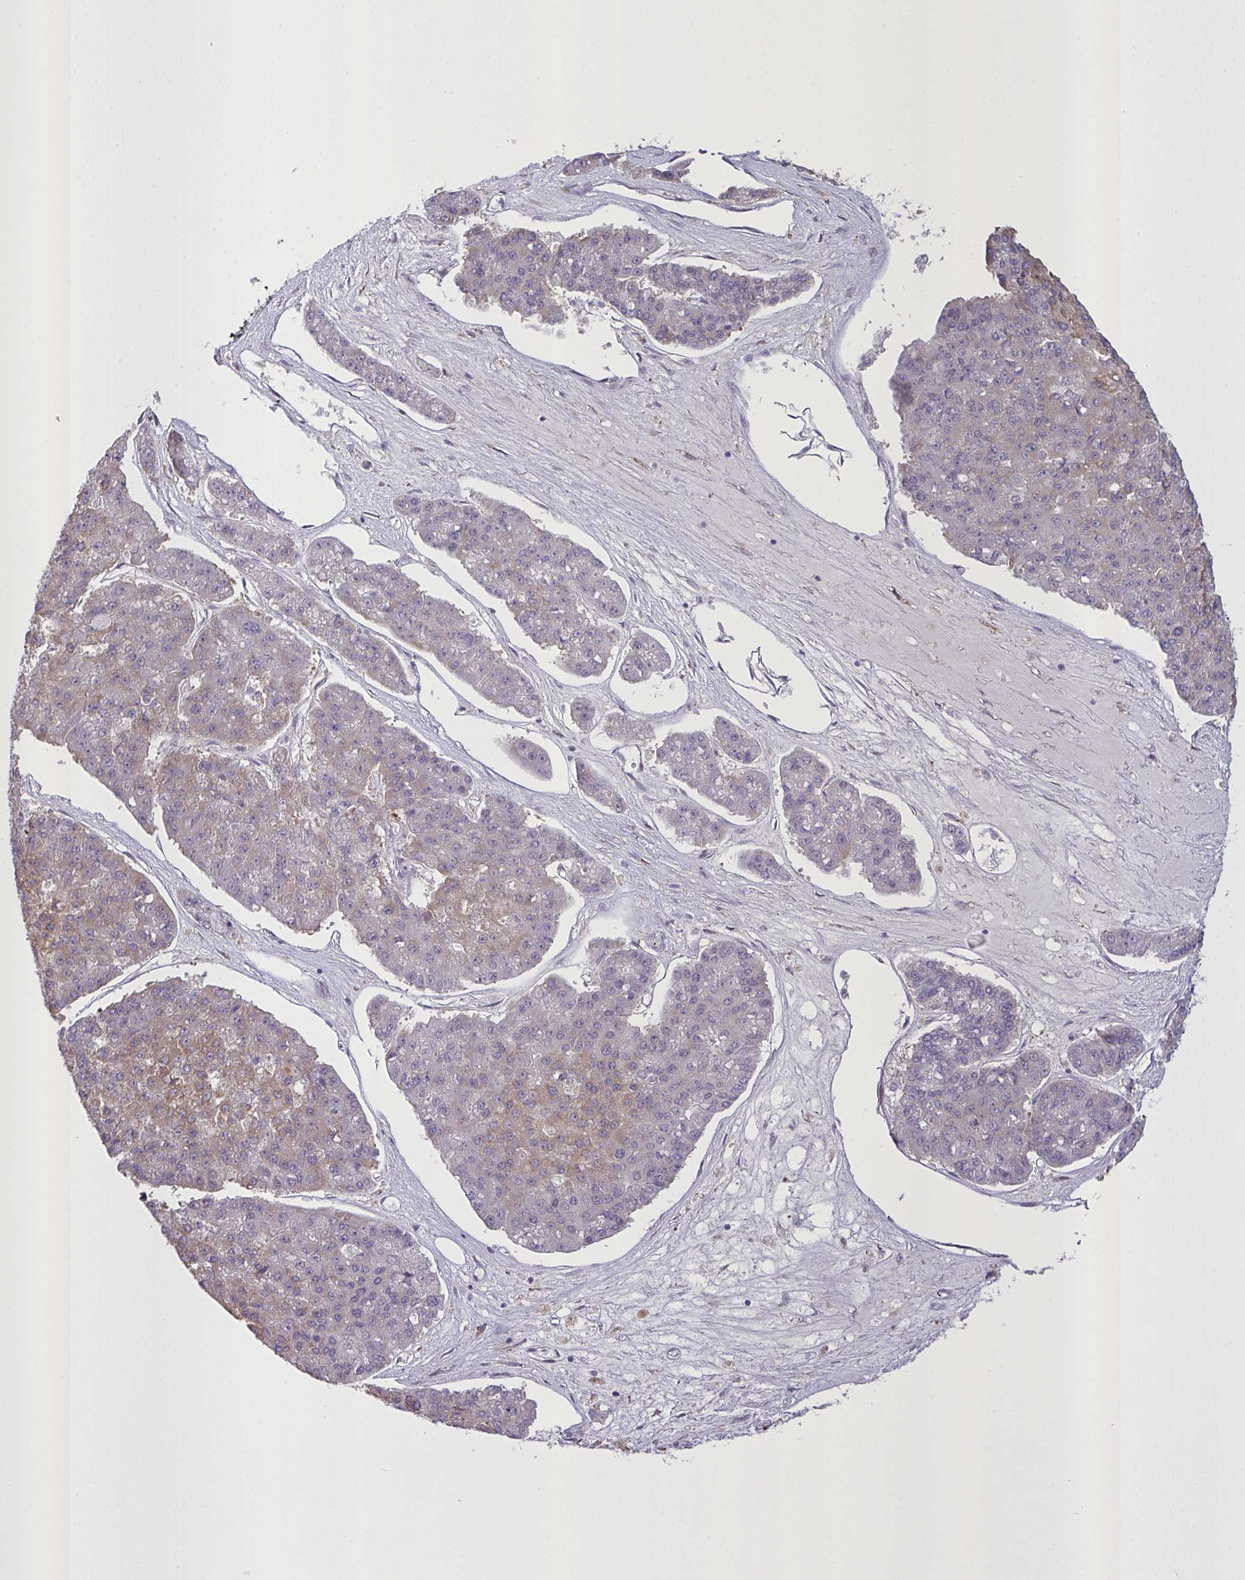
{"staining": {"intensity": "weak", "quantity": "25%-75%", "location": "cytoplasmic/membranous"}, "tissue": "pancreatic cancer", "cell_type": "Tumor cells", "image_type": "cancer", "snomed": [{"axis": "morphology", "description": "Adenocarcinoma, NOS"}, {"axis": "topography", "description": "Pancreas"}], "caption": "Immunohistochemical staining of pancreatic cancer displays weak cytoplasmic/membranous protein staining in approximately 25%-75% of tumor cells.", "gene": "MRGPRX2", "patient": {"sex": "male", "age": 50}}